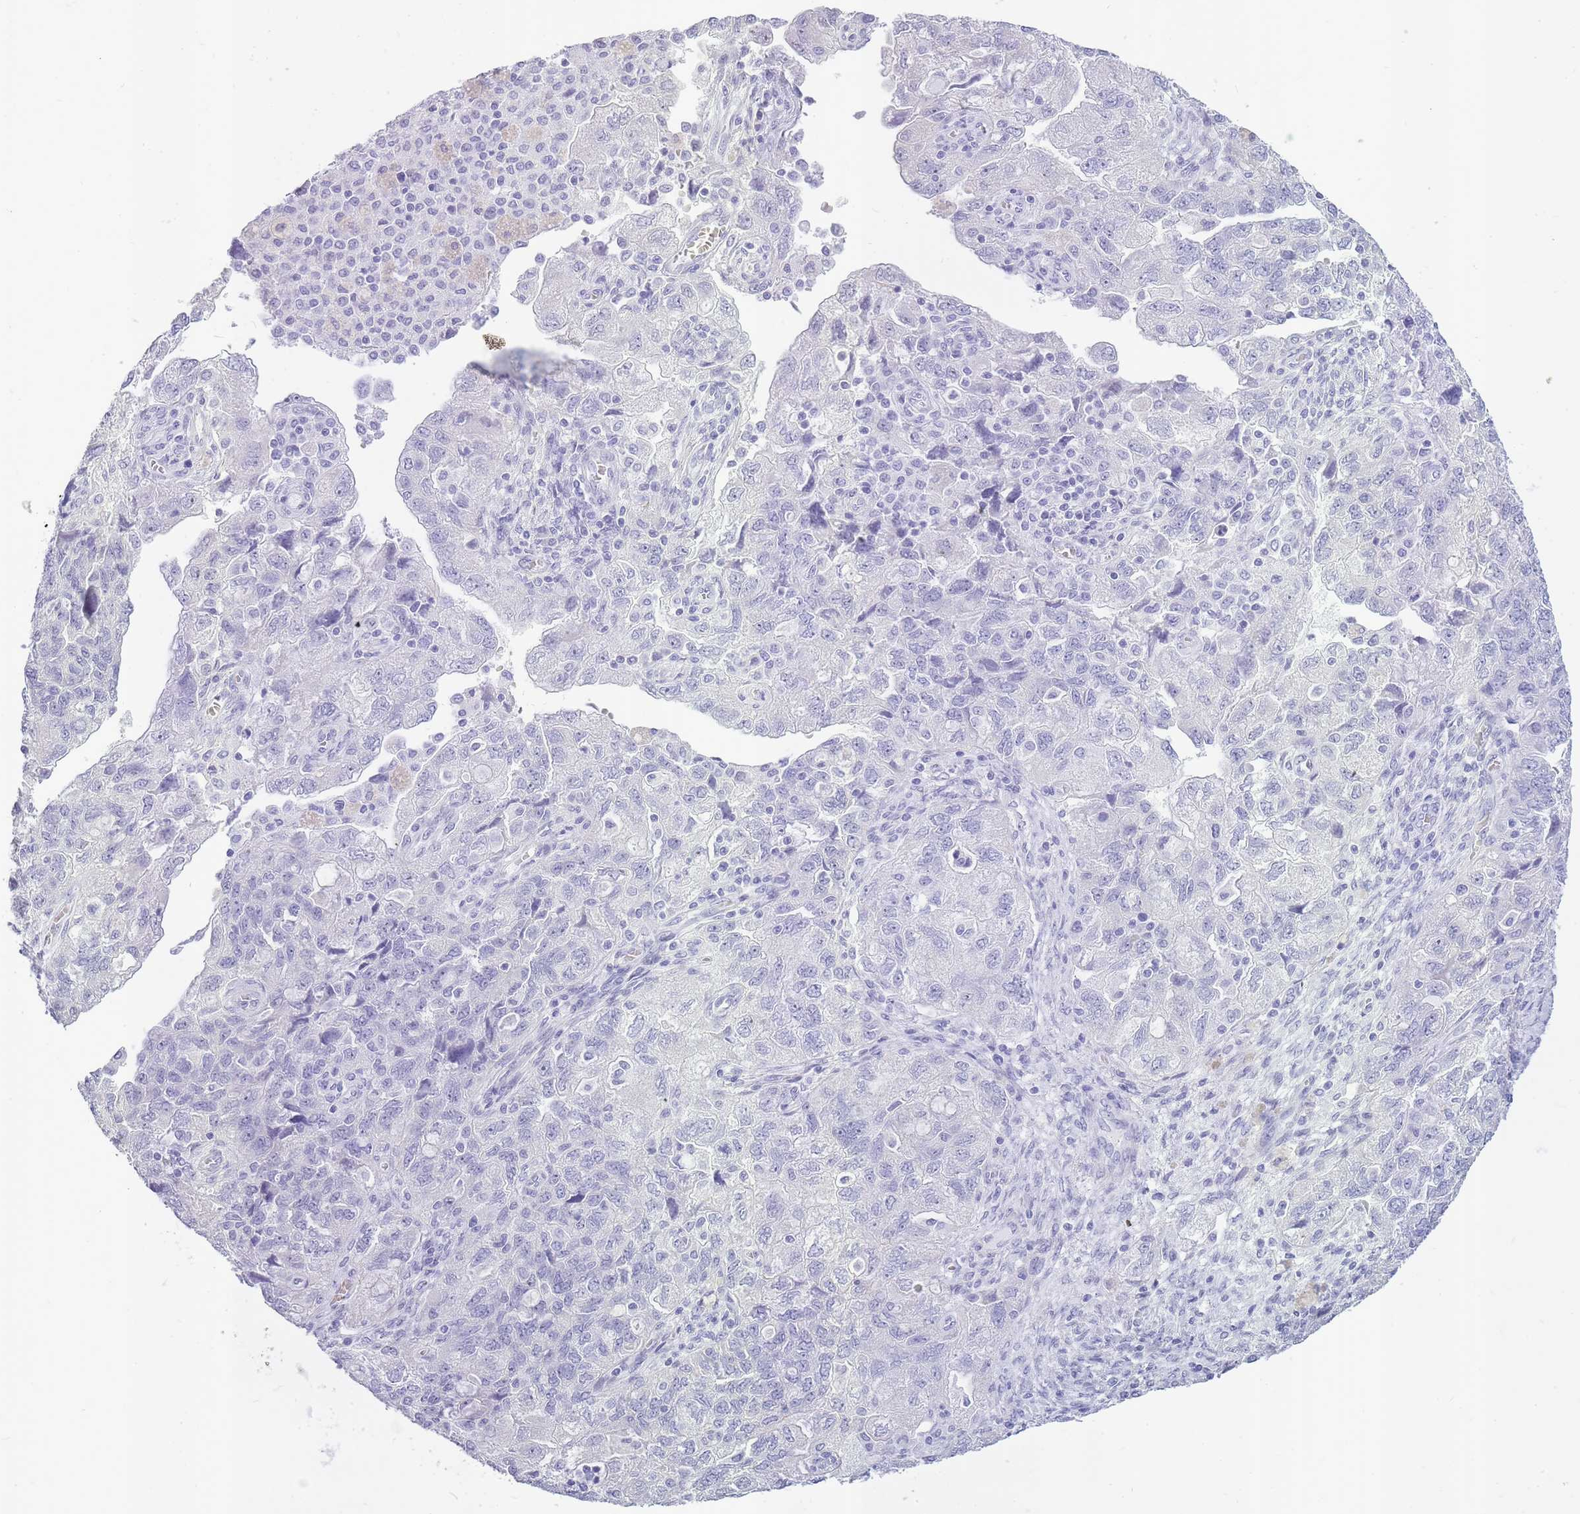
{"staining": {"intensity": "negative", "quantity": "none", "location": "none"}, "tissue": "ovarian cancer", "cell_type": "Tumor cells", "image_type": "cancer", "snomed": [{"axis": "morphology", "description": "Carcinoma, endometroid"}, {"axis": "topography", "description": "Ovary"}], "caption": "The photomicrograph displays no staining of tumor cells in endometroid carcinoma (ovarian).", "gene": "INS", "patient": {"sex": "female", "age": 51}}